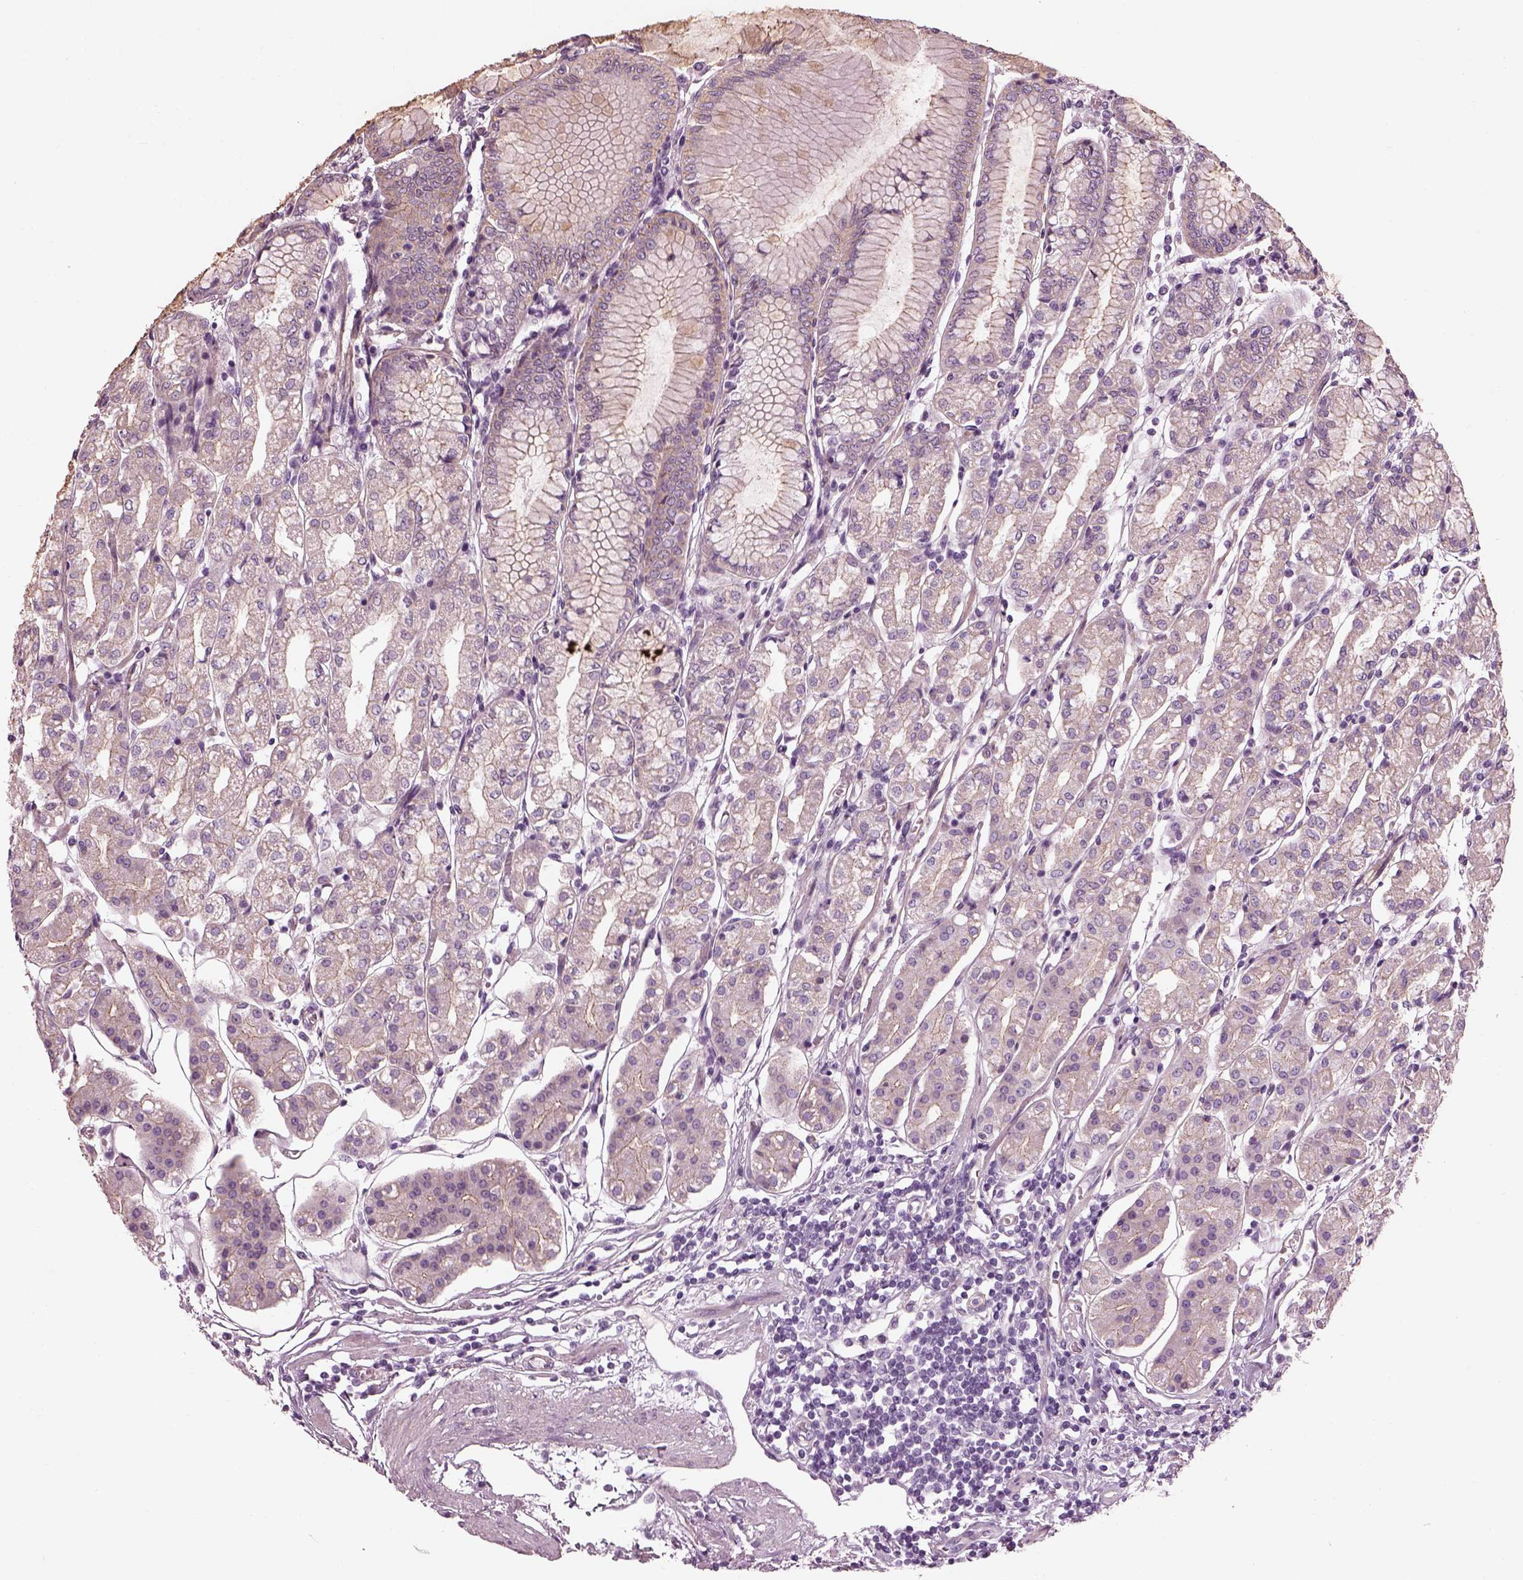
{"staining": {"intensity": "negative", "quantity": "none", "location": "none"}, "tissue": "stomach", "cell_type": "Glandular cells", "image_type": "normal", "snomed": [{"axis": "morphology", "description": "Normal tissue, NOS"}, {"axis": "topography", "description": "Skeletal muscle"}, {"axis": "topography", "description": "Stomach"}], "caption": "The IHC histopathology image has no significant expression in glandular cells of stomach. (Immunohistochemistry (ihc), brightfield microscopy, high magnification).", "gene": "BFSP1", "patient": {"sex": "female", "age": 57}}